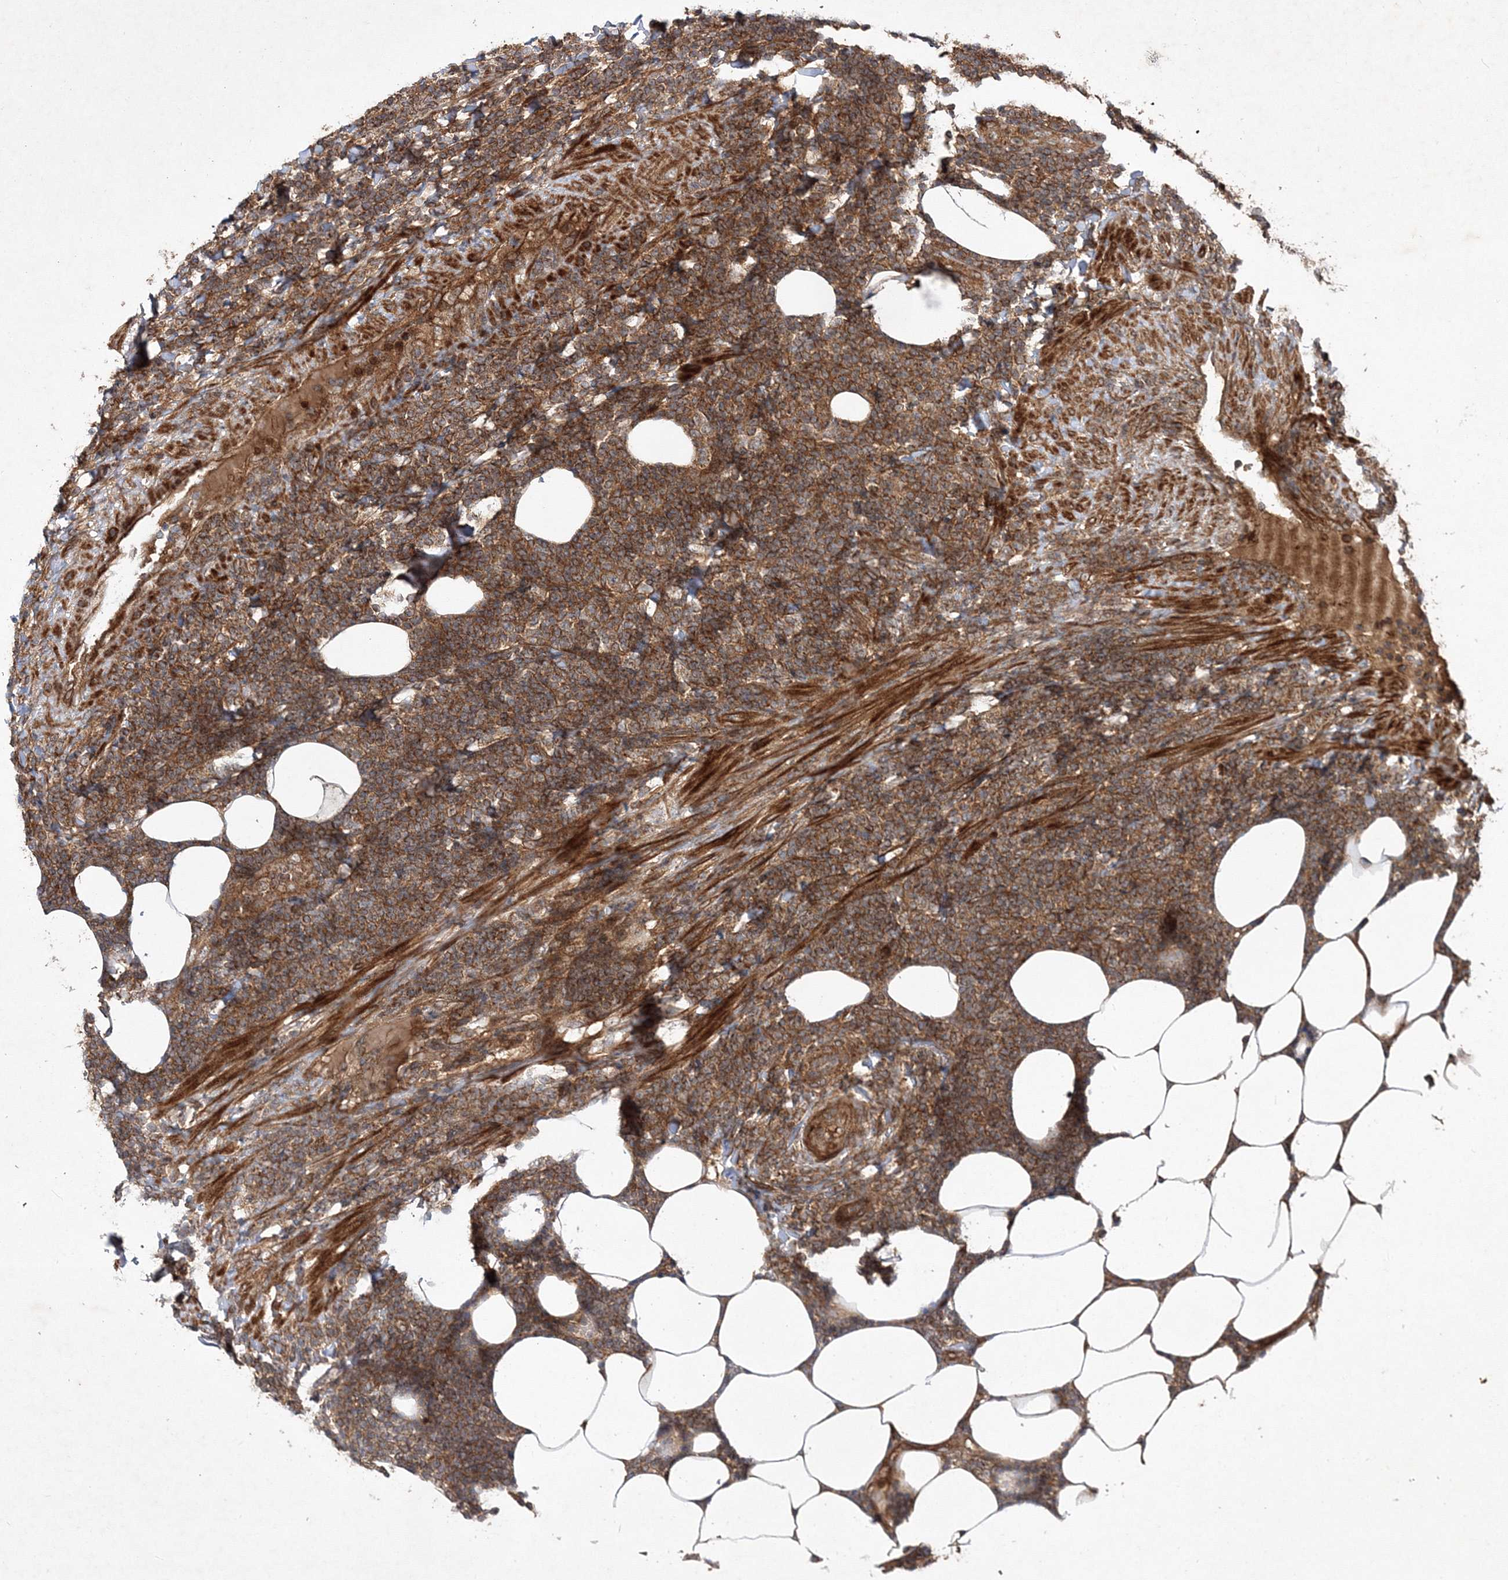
{"staining": {"intensity": "moderate", "quantity": ">75%", "location": "cytoplasmic/membranous"}, "tissue": "lymphoma", "cell_type": "Tumor cells", "image_type": "cancer", "snomed": [{"axis": "morphology", "description": "Malignant lymphoma, non-Hodgkin's type, Low grade"}, {"axis": "topography", "description": "Lymph node"}], "caption": "Immunohistochemical staining of human malignant lymphoma, non-Hodgkin's type (low-grade) demonstrates medium levels of moderate cytoplasmic/membranous protein expression in approximately >75% of tumor cells.", "gene": "DNAJC13", "patient": {"sex": "male", "age": 66}}